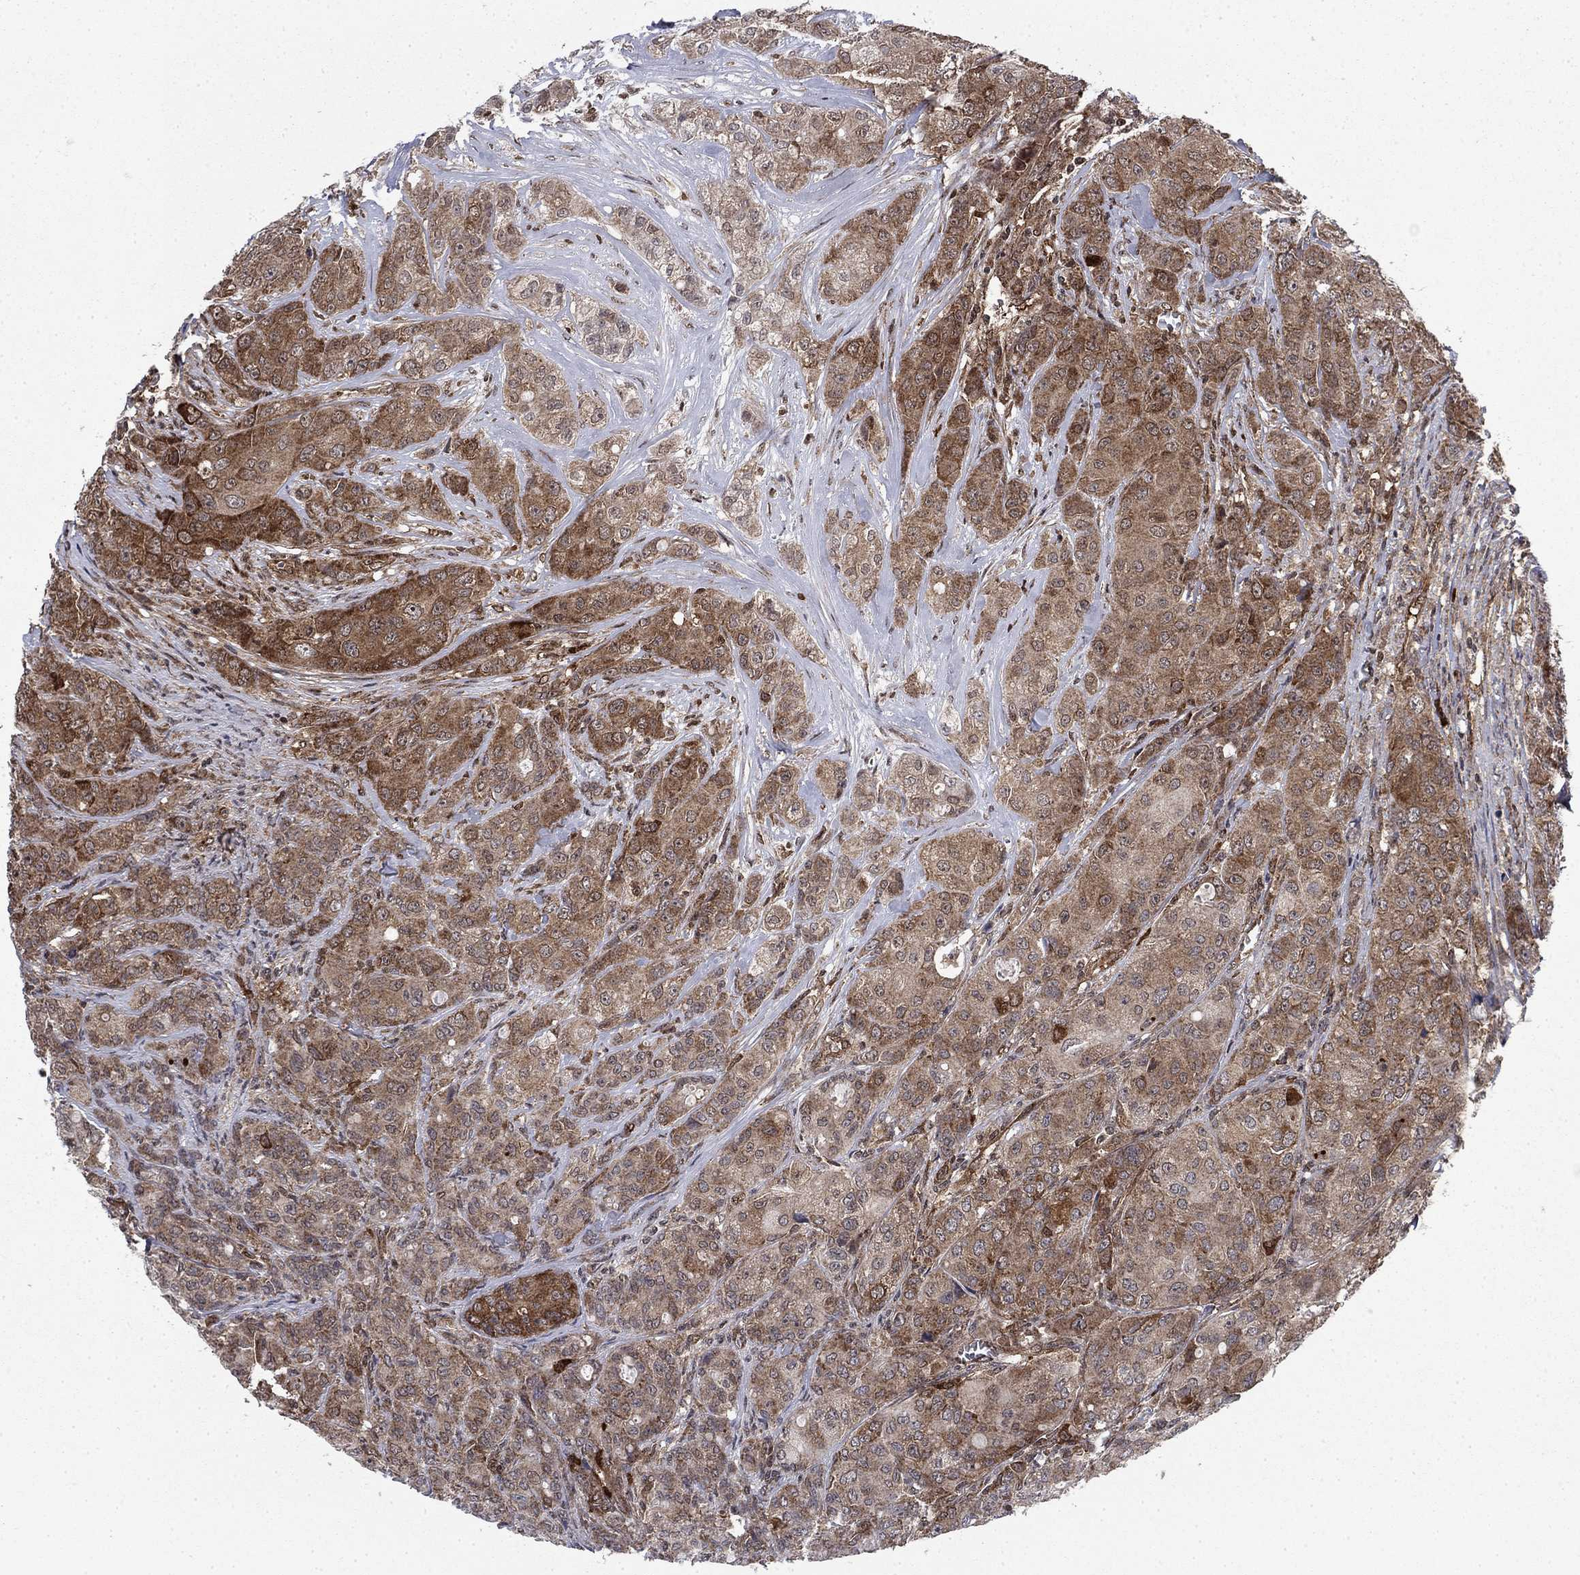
{"staining": {"intensity": "moderate", "quantity": "25%-75%", "location": "cytoplasmic/membranous"}, "tissue": "breast cancer", "cell_type": "Tumor cells", "image_type": "cancer", "snomed": [{"axis": "morphology", "description": "Duct carcinoma"}, {"axis": "topography", "description": "Breast"}], "caption": "Human breast cancer stained for a protein (brown) exhibits moderate cytoplasmic/membranous positive positivity in approximately 25%-75% of tumor cells.", "gene": "DNAJA1", "patient": {"sex": "female", "age": 43}}